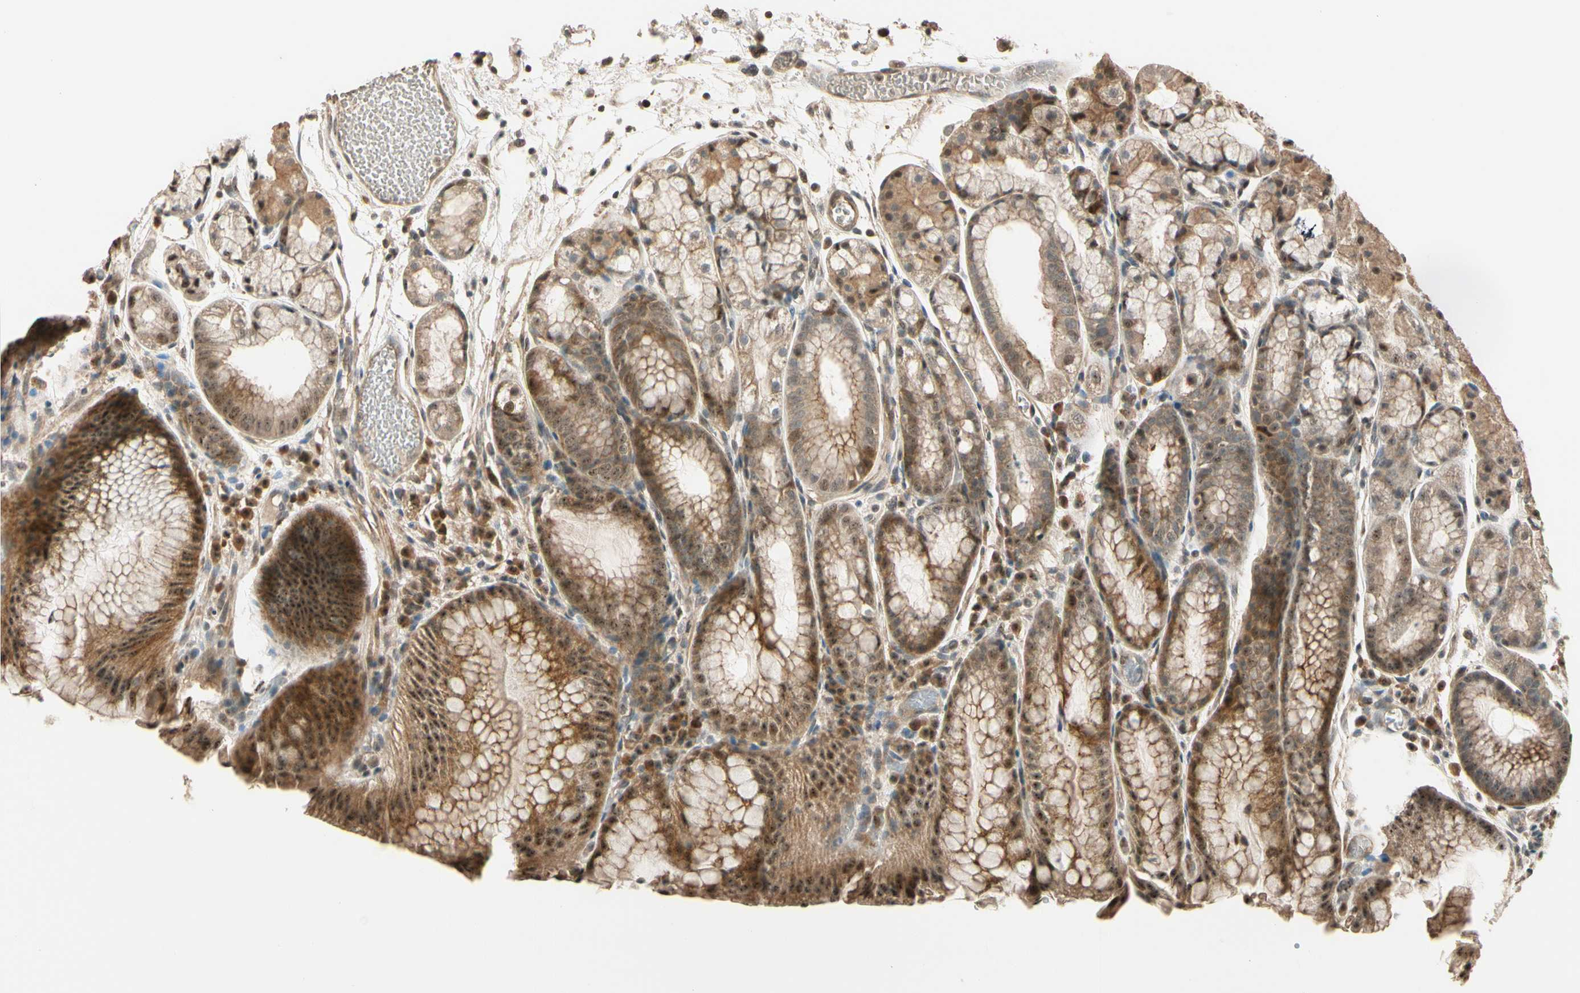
{"staining": {"intensity": "moderate", "quantity": ">75%", "location": "cytoplasmic/membranous,nuclear"}, "tissue": "stomach", "cell_type": "Glandular cells", "image_type": "normal", "snomed": [{"axis": "morphology", "description": "Normal tissue, NOS"}, {"axis": "topography", "description": "Stomach, upper"}], "caption": "Immunohistochemistry (IHC) photomicrograph of normal stomach: stomach stained using immunohistochemistry shows medium levels of moderate protein expression localized specifically in the cytoplasmic/membranous,nuclear of glandular cells, appearing as a cytoplasmic/membranous,nuclear brown color.", "gene": "MCPH1", "patient": {"sex": "male", "age": 72}}